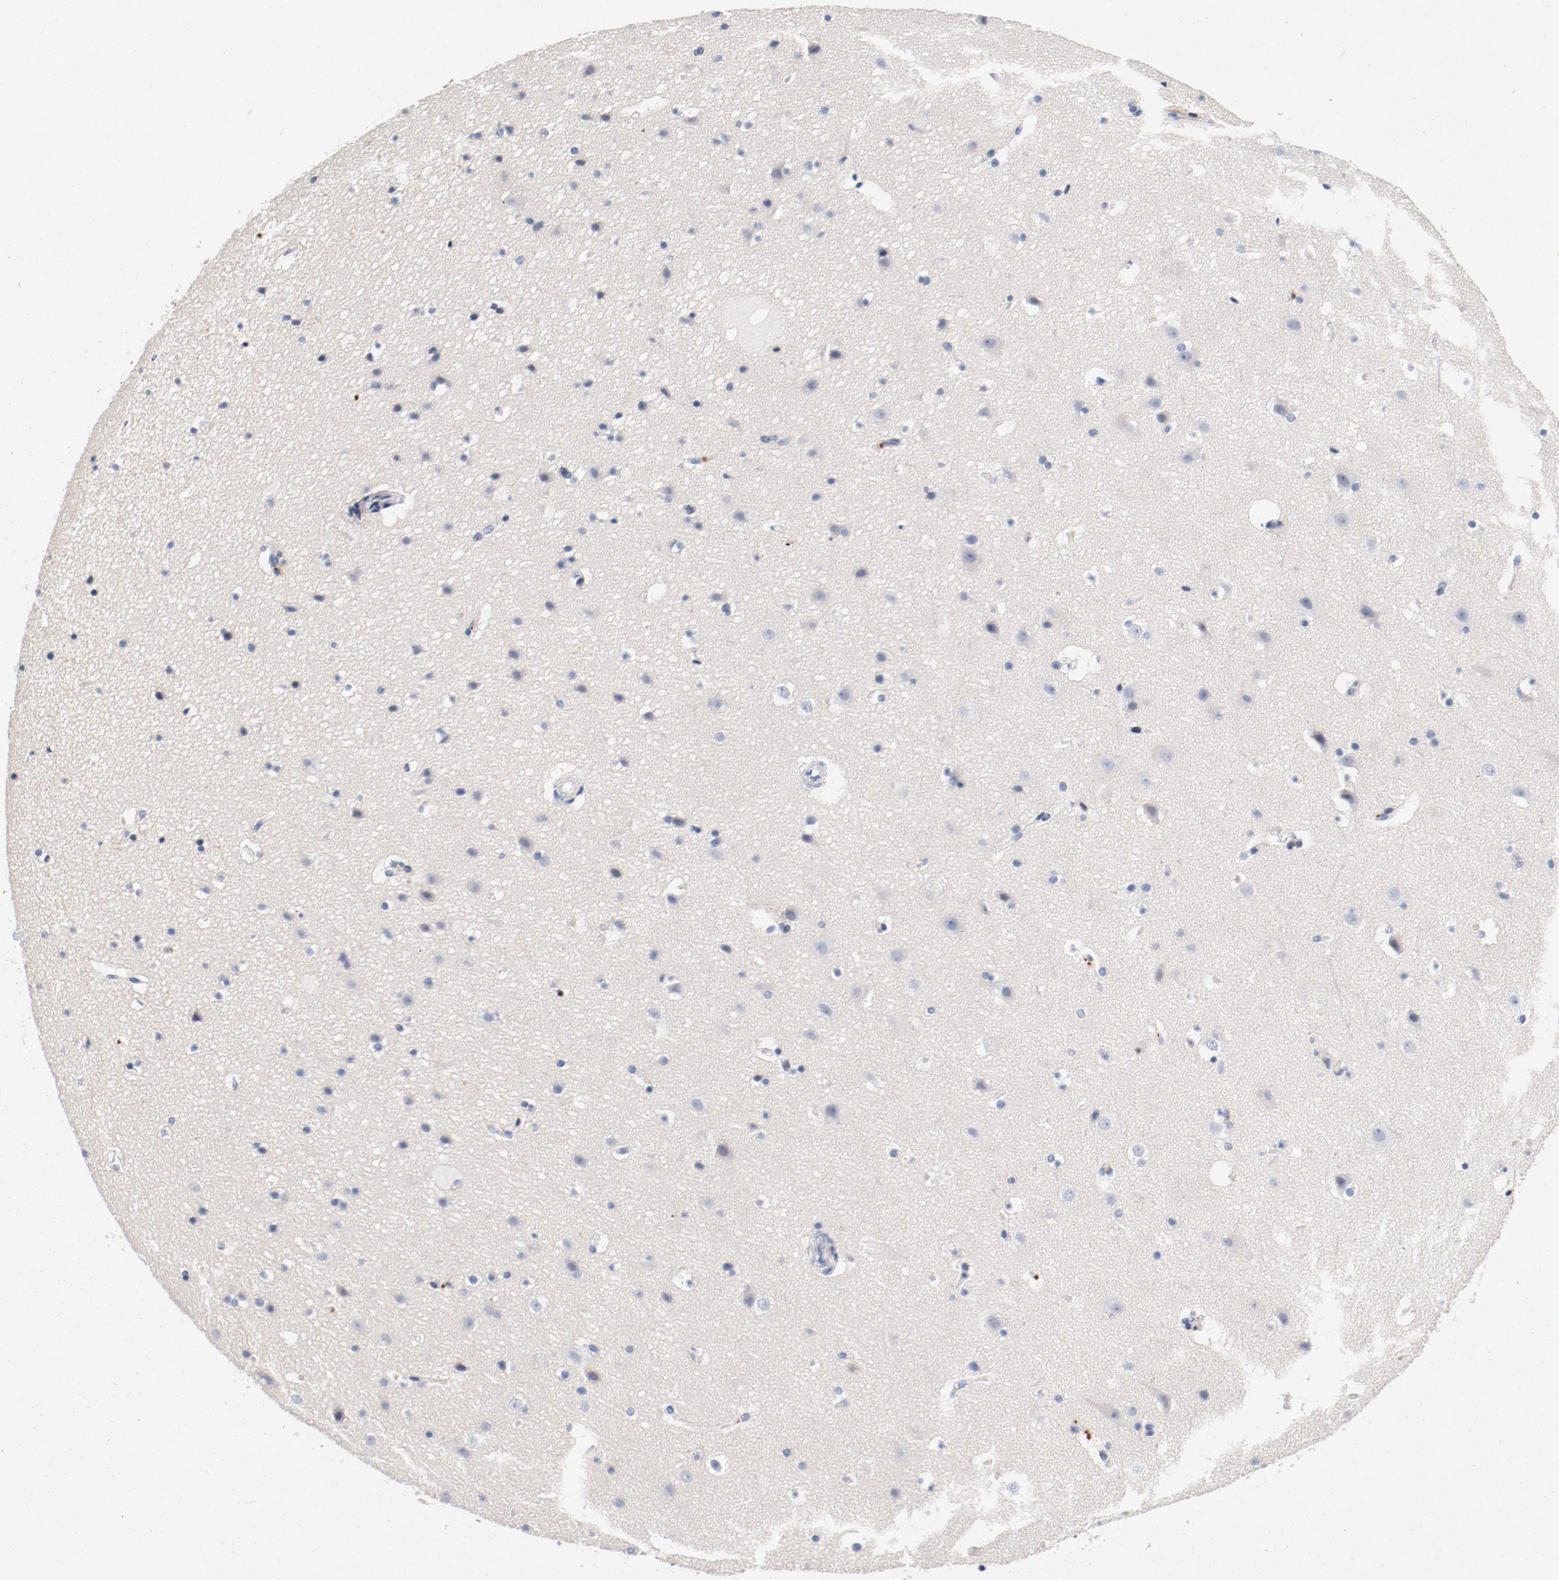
{"staining": {"intensity": "negative", "quantity": "none", "location": "none"}, "tissue": "cerebral cortex", "cell_type": "Endothelial cells", "image_type": "normal", "snomed": [{"axis": "morphology", "description": "Normal tissue, NOS"}, {"axis": "topography", "description": "Cerebral cortex"}], "caption": "Micrograph shows no significant protein expression in endothelial cells of normal cerebral cortex.", "gene": "PIM1", "patient": {"sex": "male", "age": 45}}